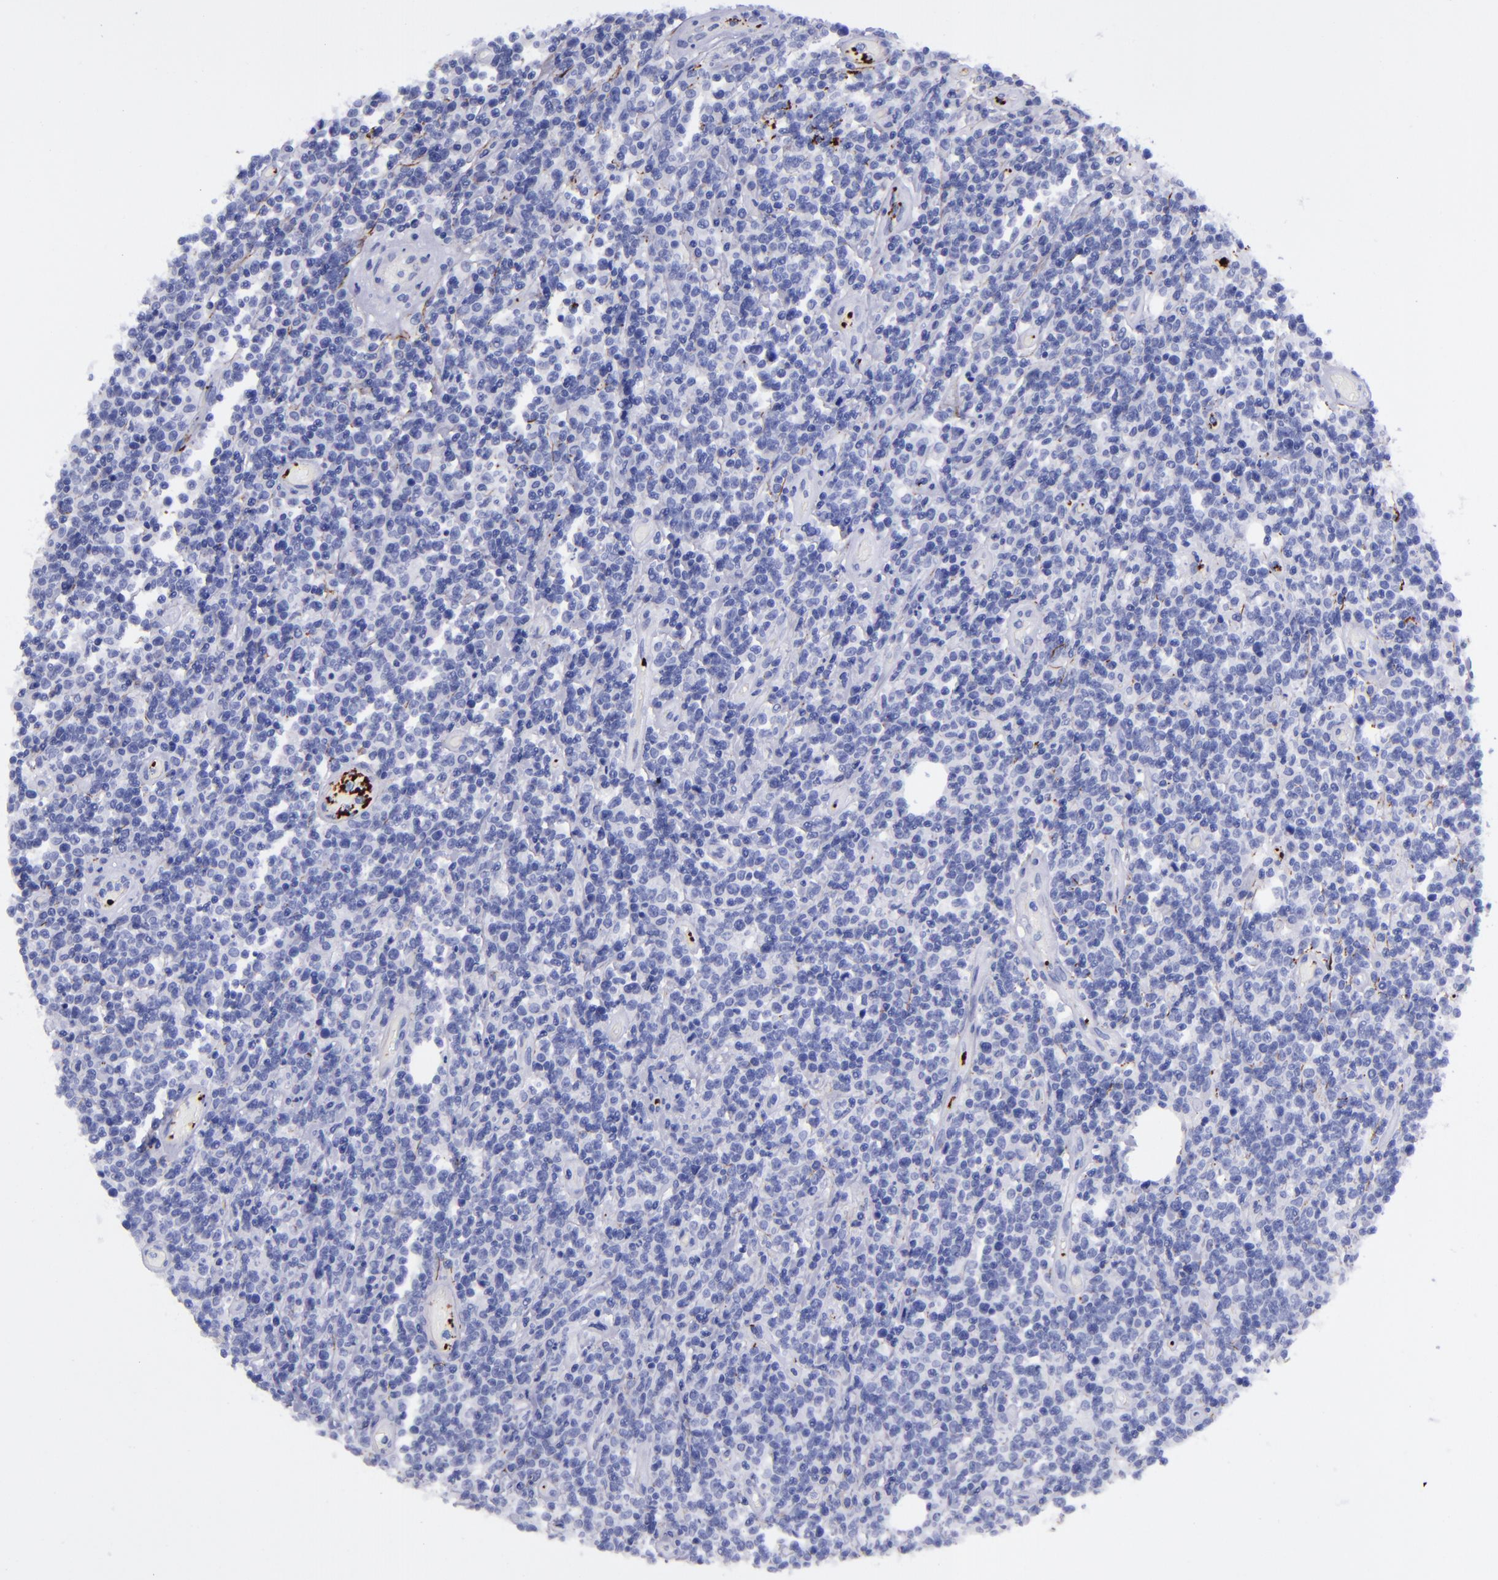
{"staining": {"intensity": "negative", "quantity": "none", "location": "none"}, "tissue": "lymphoma", "cell_type": "Tumor cells", "image_type": "cancer", "snomed": [{"axis": "morphology", "description": "Malignant lymphoma, non-Hodgkin's type, High grade"}, {"axis": "topography", "description": "Colon"}], "caption": "Immunohistochemistry of high-grade malignant lymphoma, non-Hodgkin's type reveals no staining in tumor cells.", "gene": "EFCAB13", "patient": {"sex": "male", "age": 82}}